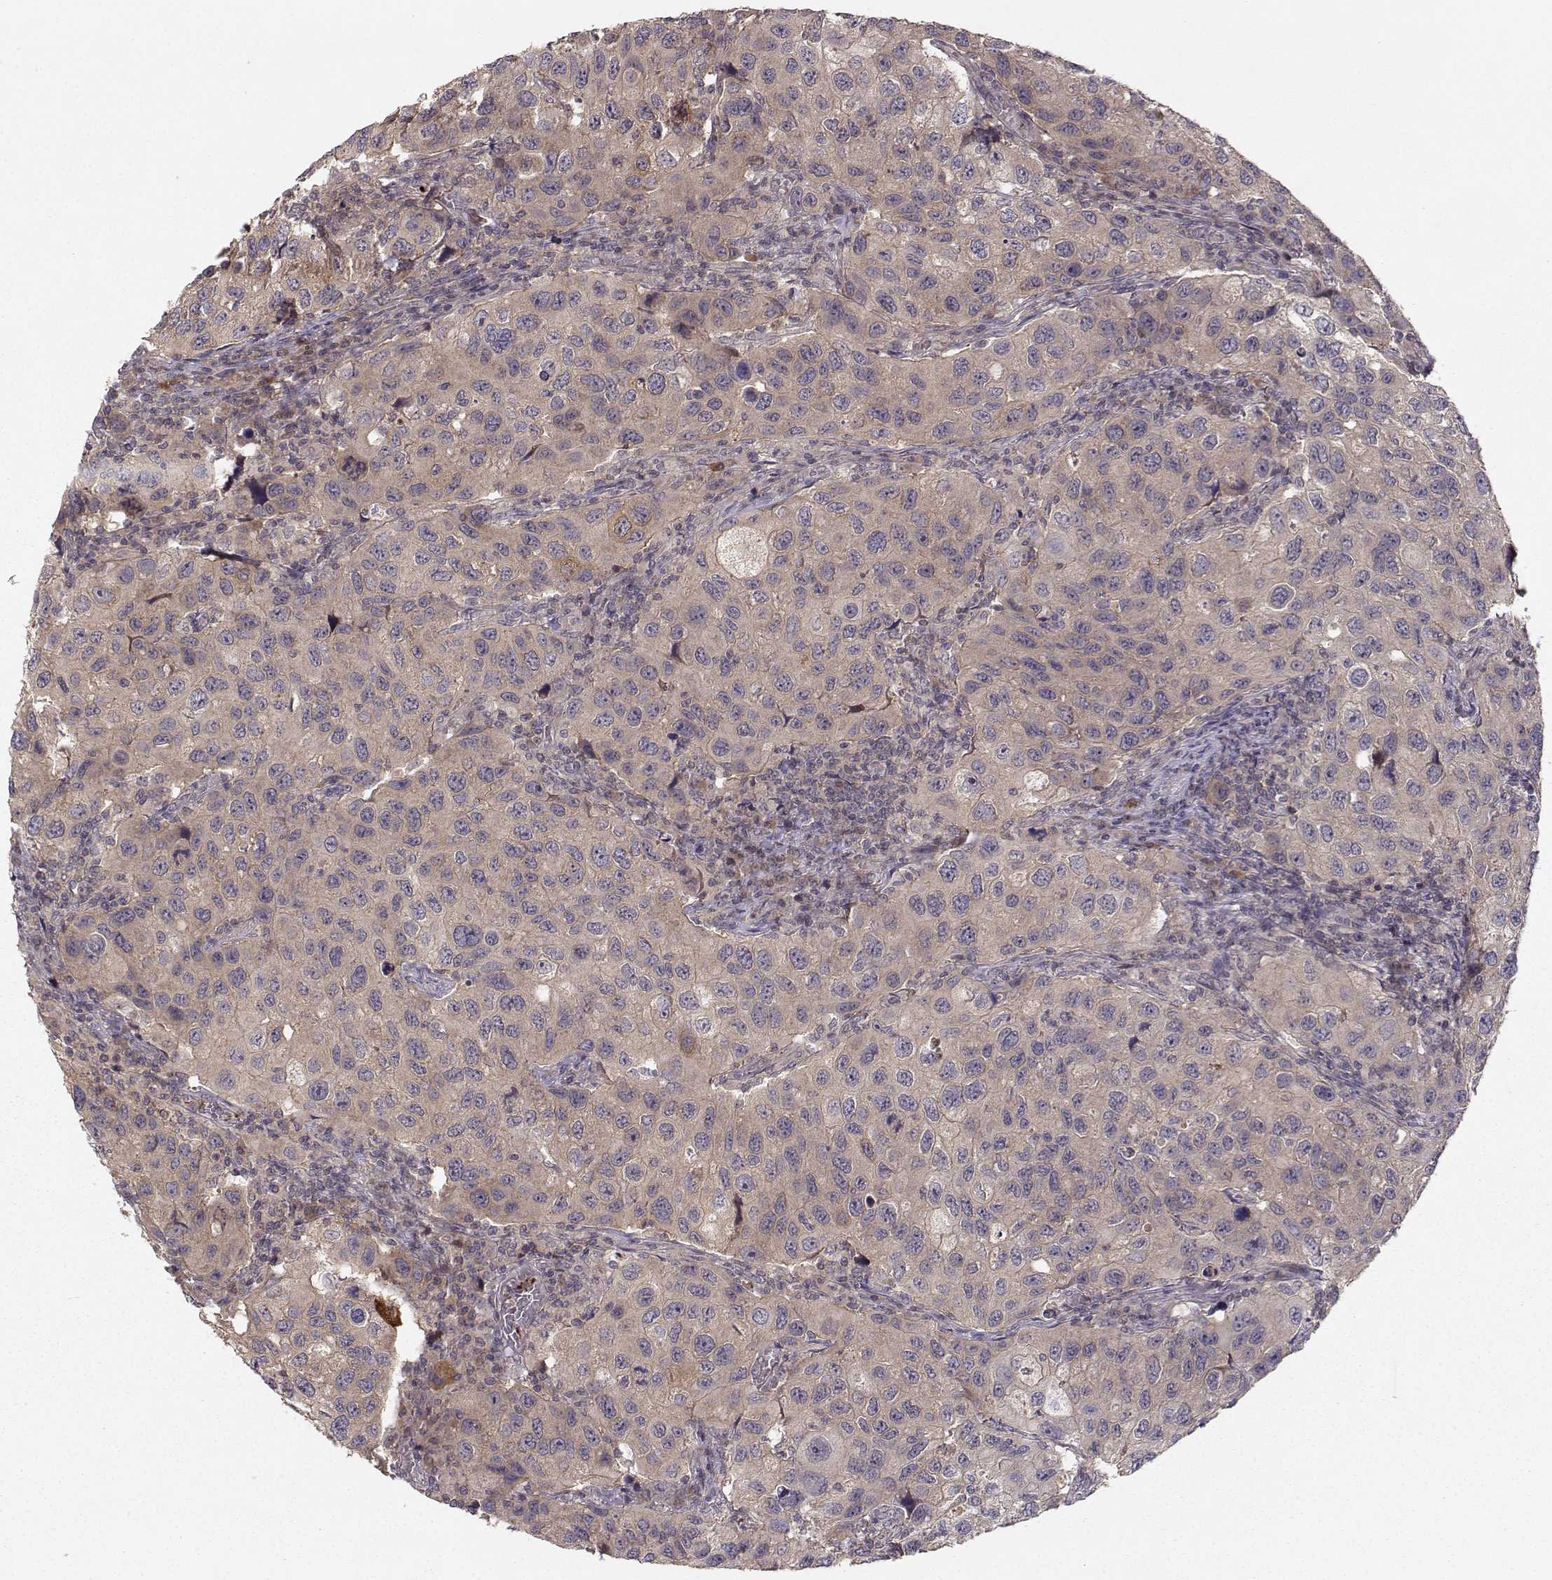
{"staining": {"intensity": "weak", "quantity": "25%-75%", "location": "cytoplasmic/membranous"}, "tissue": "urothelial cancer", "cell_type": "Tumor cells", "image_type": "cancer", "snomed": [{"axis": "morphology", "description": "Urothelial carcinoma, High grade"}, {"axis": "topography", "description": "Urinary bladder"}], "caption": "This is a photomicrograph of immunohistochemistry staining of high-grade urothelial carcinoma, which shows weak staining in the cytoplasmic/membranous of tumor cells.", "gene": "WNT6", "patient": {"sex": "male", "age": 79}}